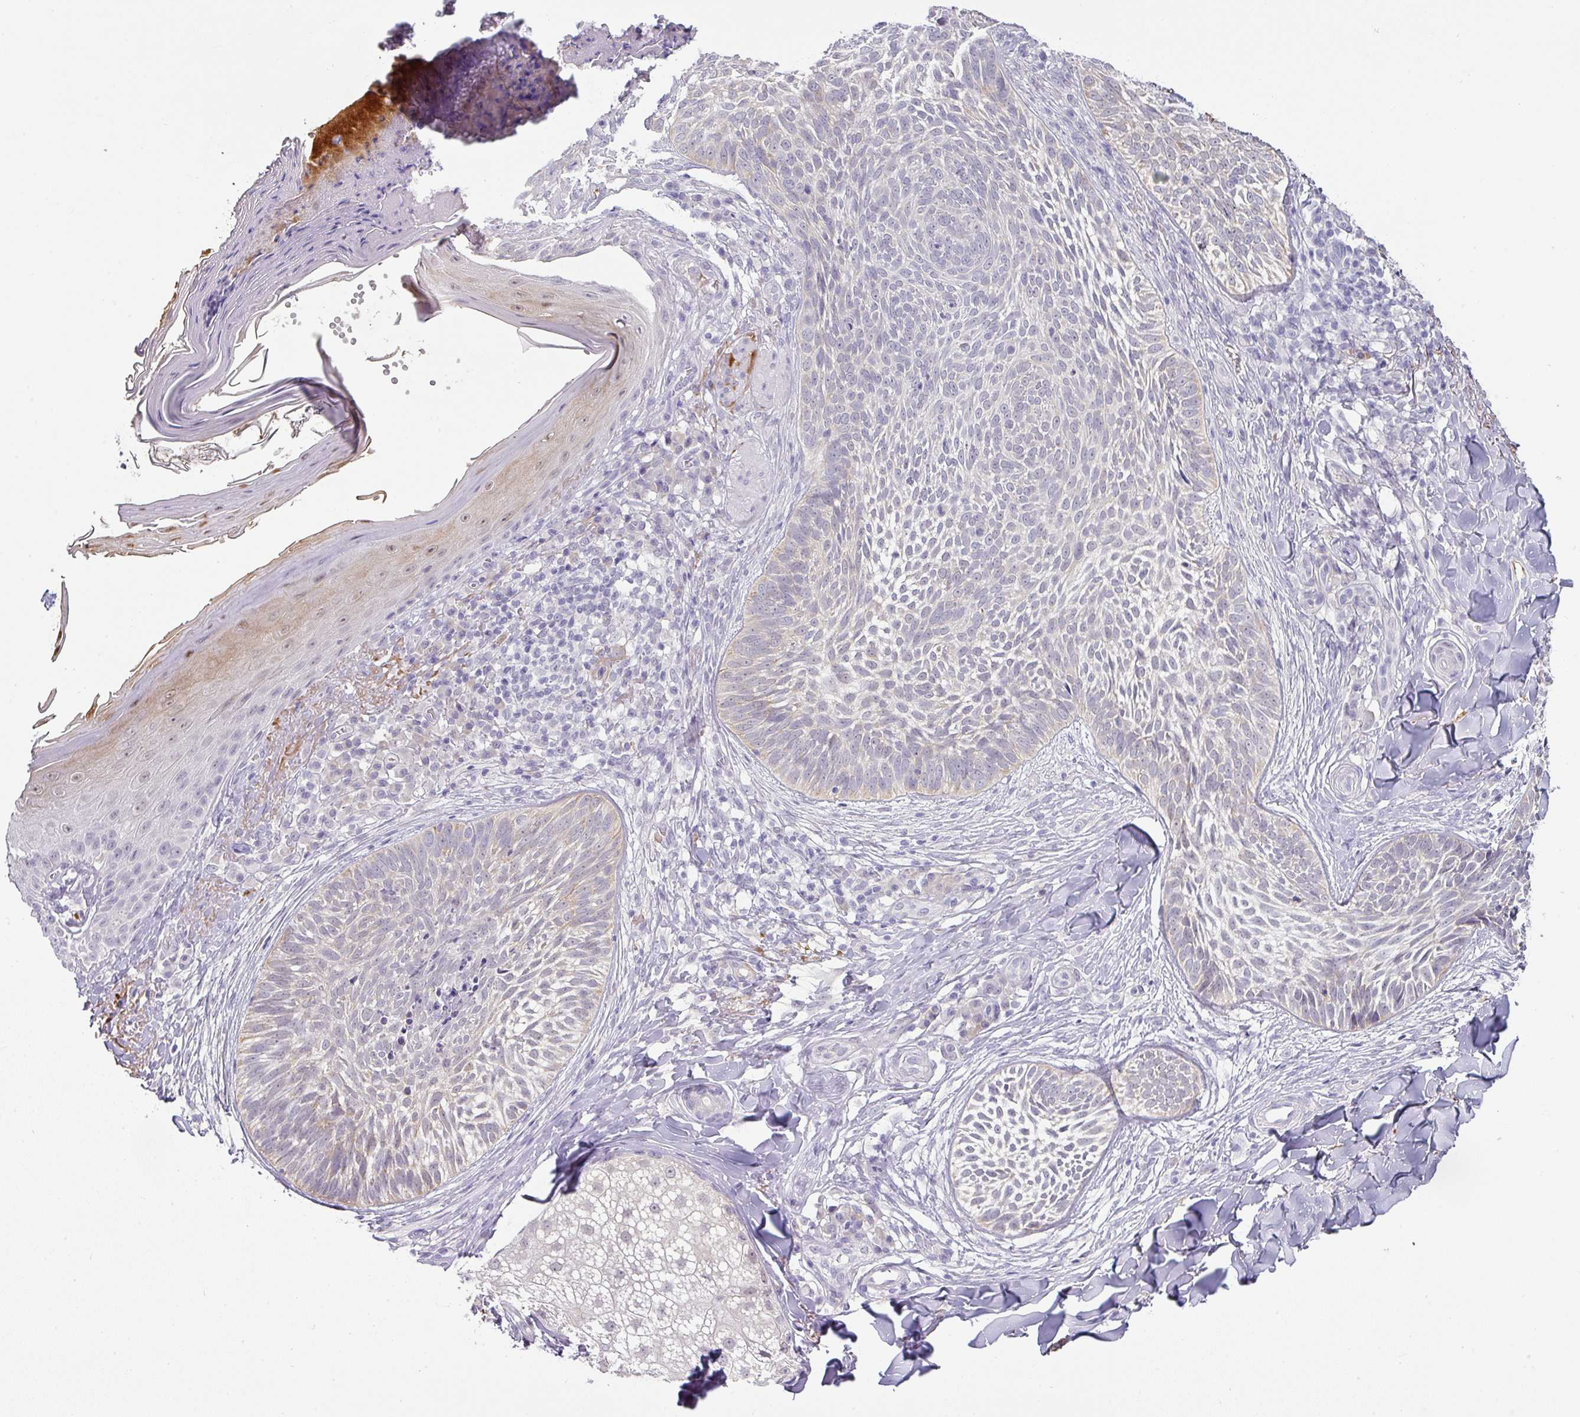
{"staining": {"intensity": "weak", "quantity": "<25%", "location": "cytoplasmic/membranous"}, "tissue": "skin cancer", "cell_type": "Tumor cells", "image_type": "cancer", "snomed": [{"axis": "morphology", "description": "Basal cell carcinoma"}, {"axis": "topography", "description": "Skin"}], "caption": "Tumor cells are negative for protein expression in human skin cancer (basal cell carcinoma). (DAB (3,3'-diaminobenzidine) IHC, high magnification).", "gene": "FGF17", "patient": {"sex": "female", "age": 61}}